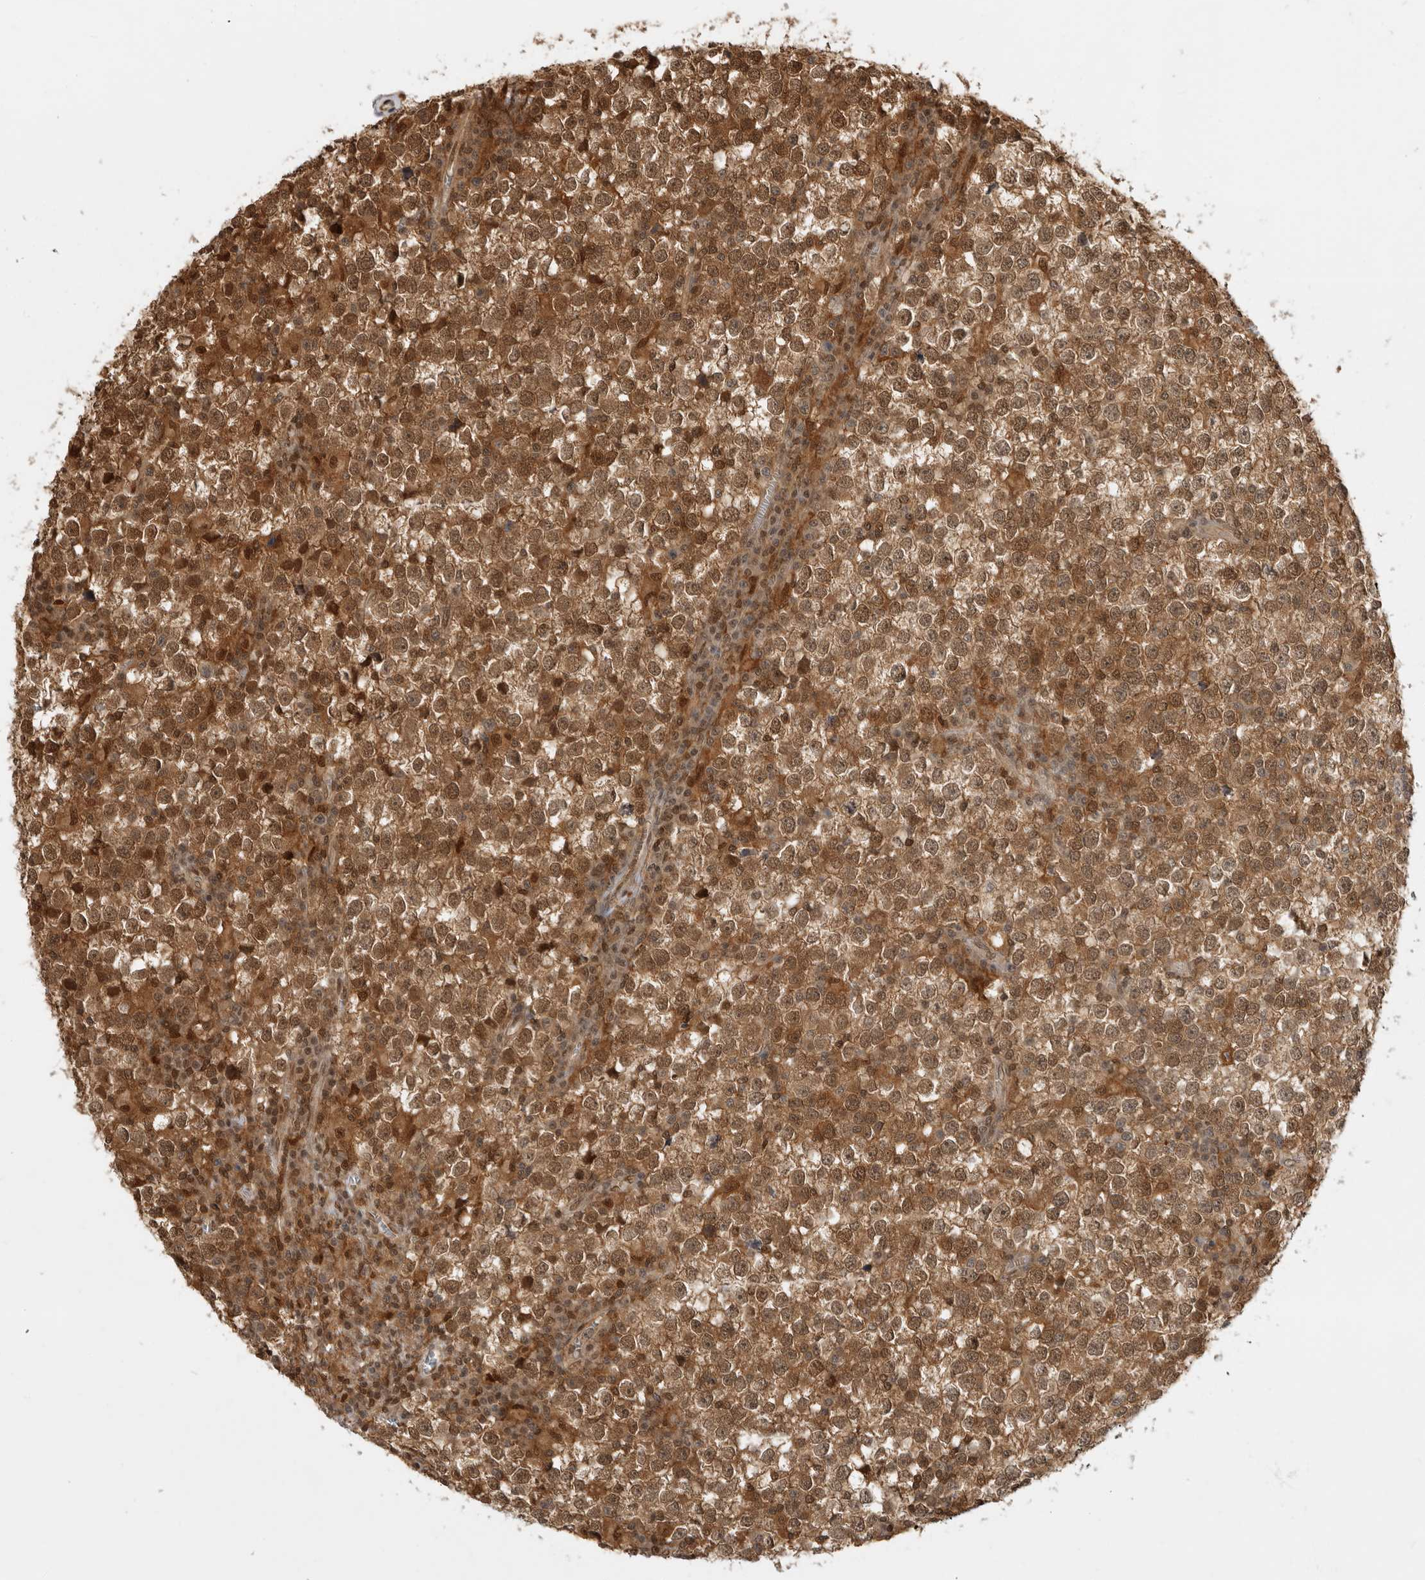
{"staining": {"intensity": "moderate", "quantity": ">75%", "location": "cytoplasmic/membranous,nuclear"}, "tissue": "testis cancer", "cell_type": "Tumor cells", "image_type": "cancer", "snomed": [{"axis": "morphology", "description": "Seminoma, NOS"}, {"axis": "topography", "description": "Testis"}], "caption": "Testis cancer (seminoma) tissue exhibits moderate cytoplasmic/membranous and nuclear positivity in about >75% of tumor cells, visualized by immunohistochemistry. (Stains: DAB in brown, nuclei in blue, Microscopy: brightfield microscopy at high magnification).", "gene": "ADPRS", "patient": {"sex": "male", "age": 65}}